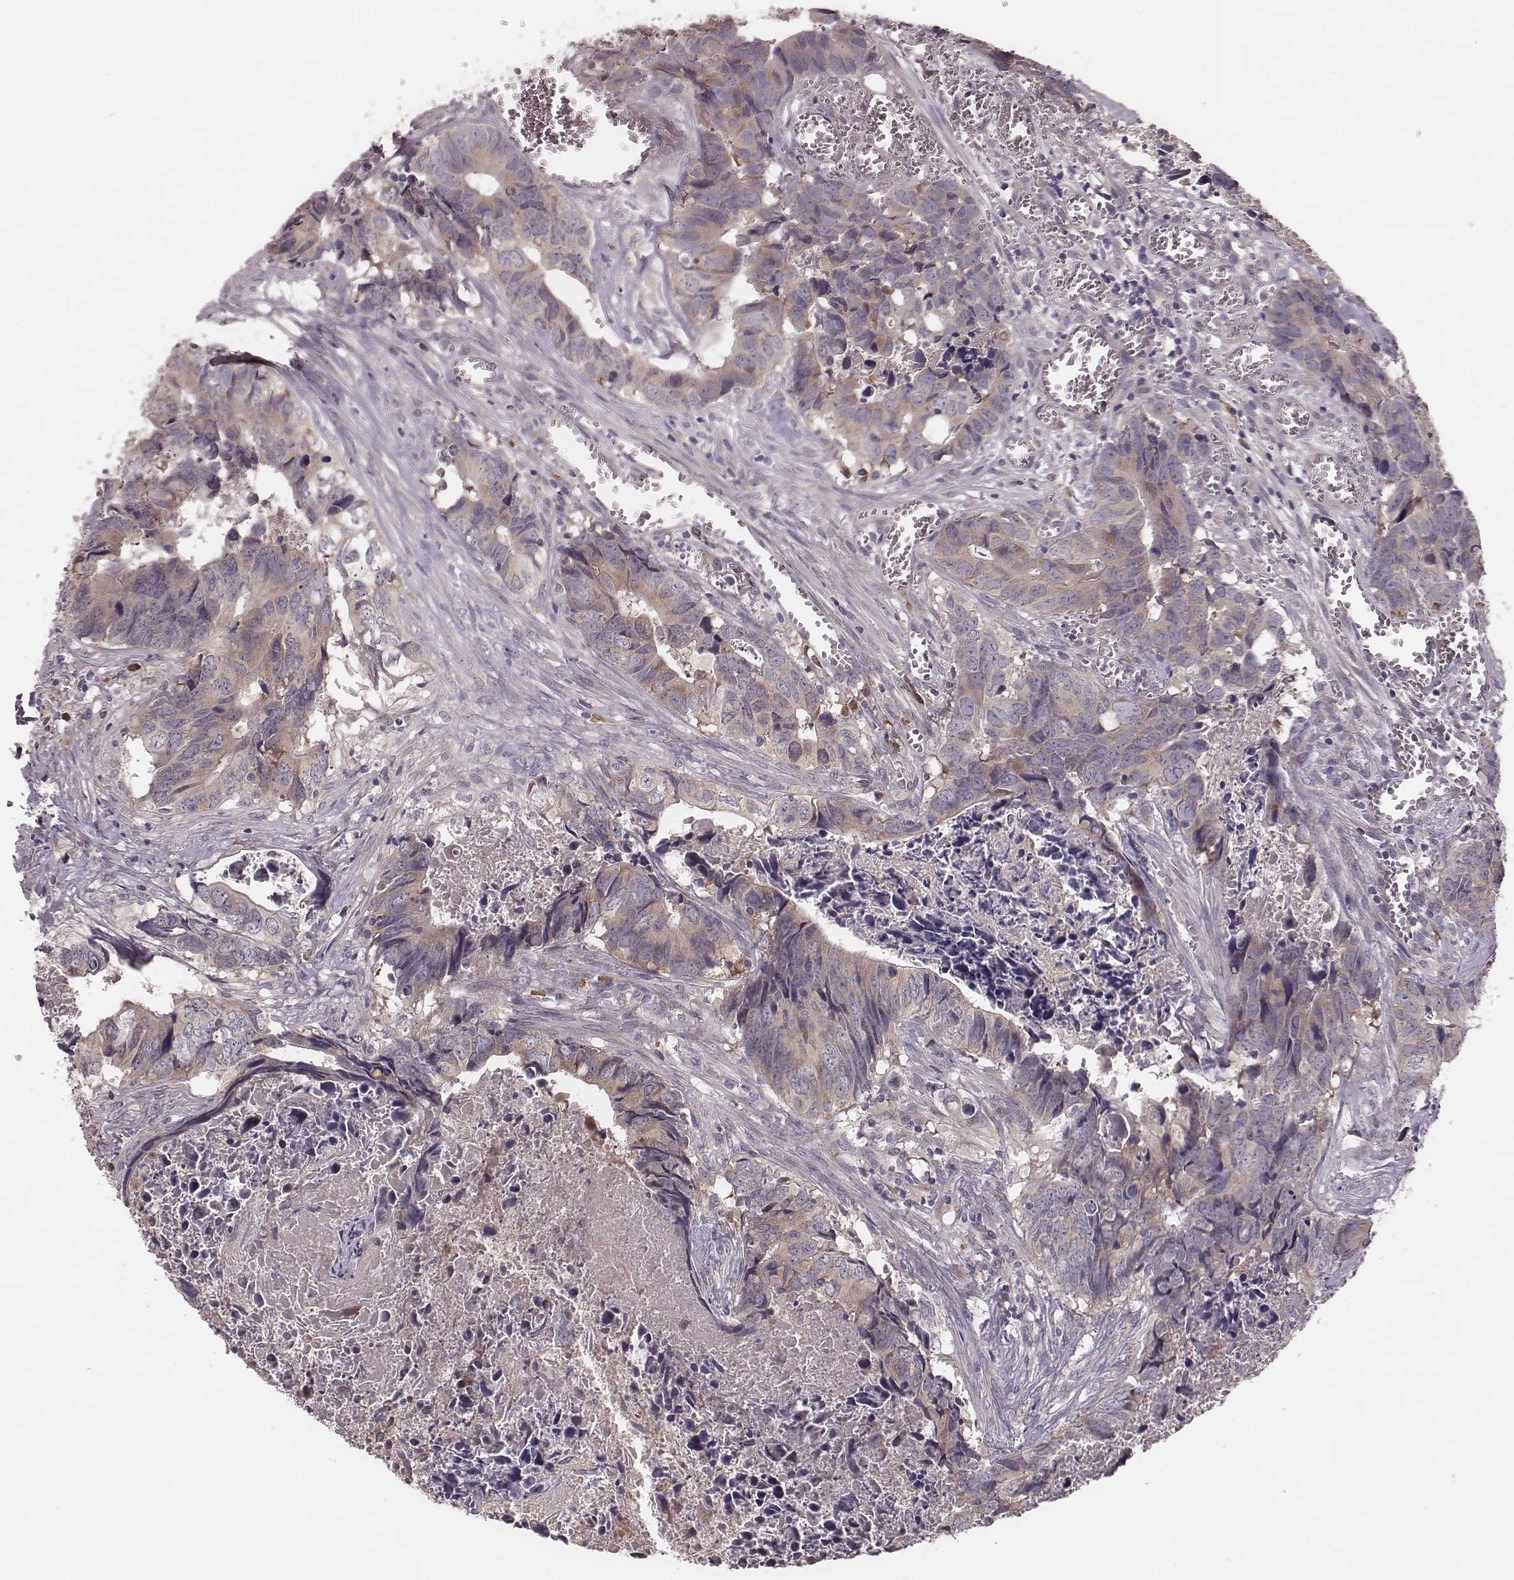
{"staining": {"intensity": "weak", "quantity": ">75%", "location": "cytoplasmic/membranous"}, "tissue": "colorectal cancer", "cell_type": "Tumor cells", "image_type": "cancer", "snomed": [{"axis": "morphology", "description": "Adenocarcinoma, NOS"}, {"axis": "topography", "description": "Colon"}], "caption": "The histopathology image reveals immunohistochemical staining of colorectal adenocarcinoma. There is weak cytoplasmic/membranous positivity is identified in about >75% of tumor cells. (DAB IHC with brightfield microscopy, high magnification).", "gene": "P2RX5", "patient": {"sex": "female", "age": 82}}